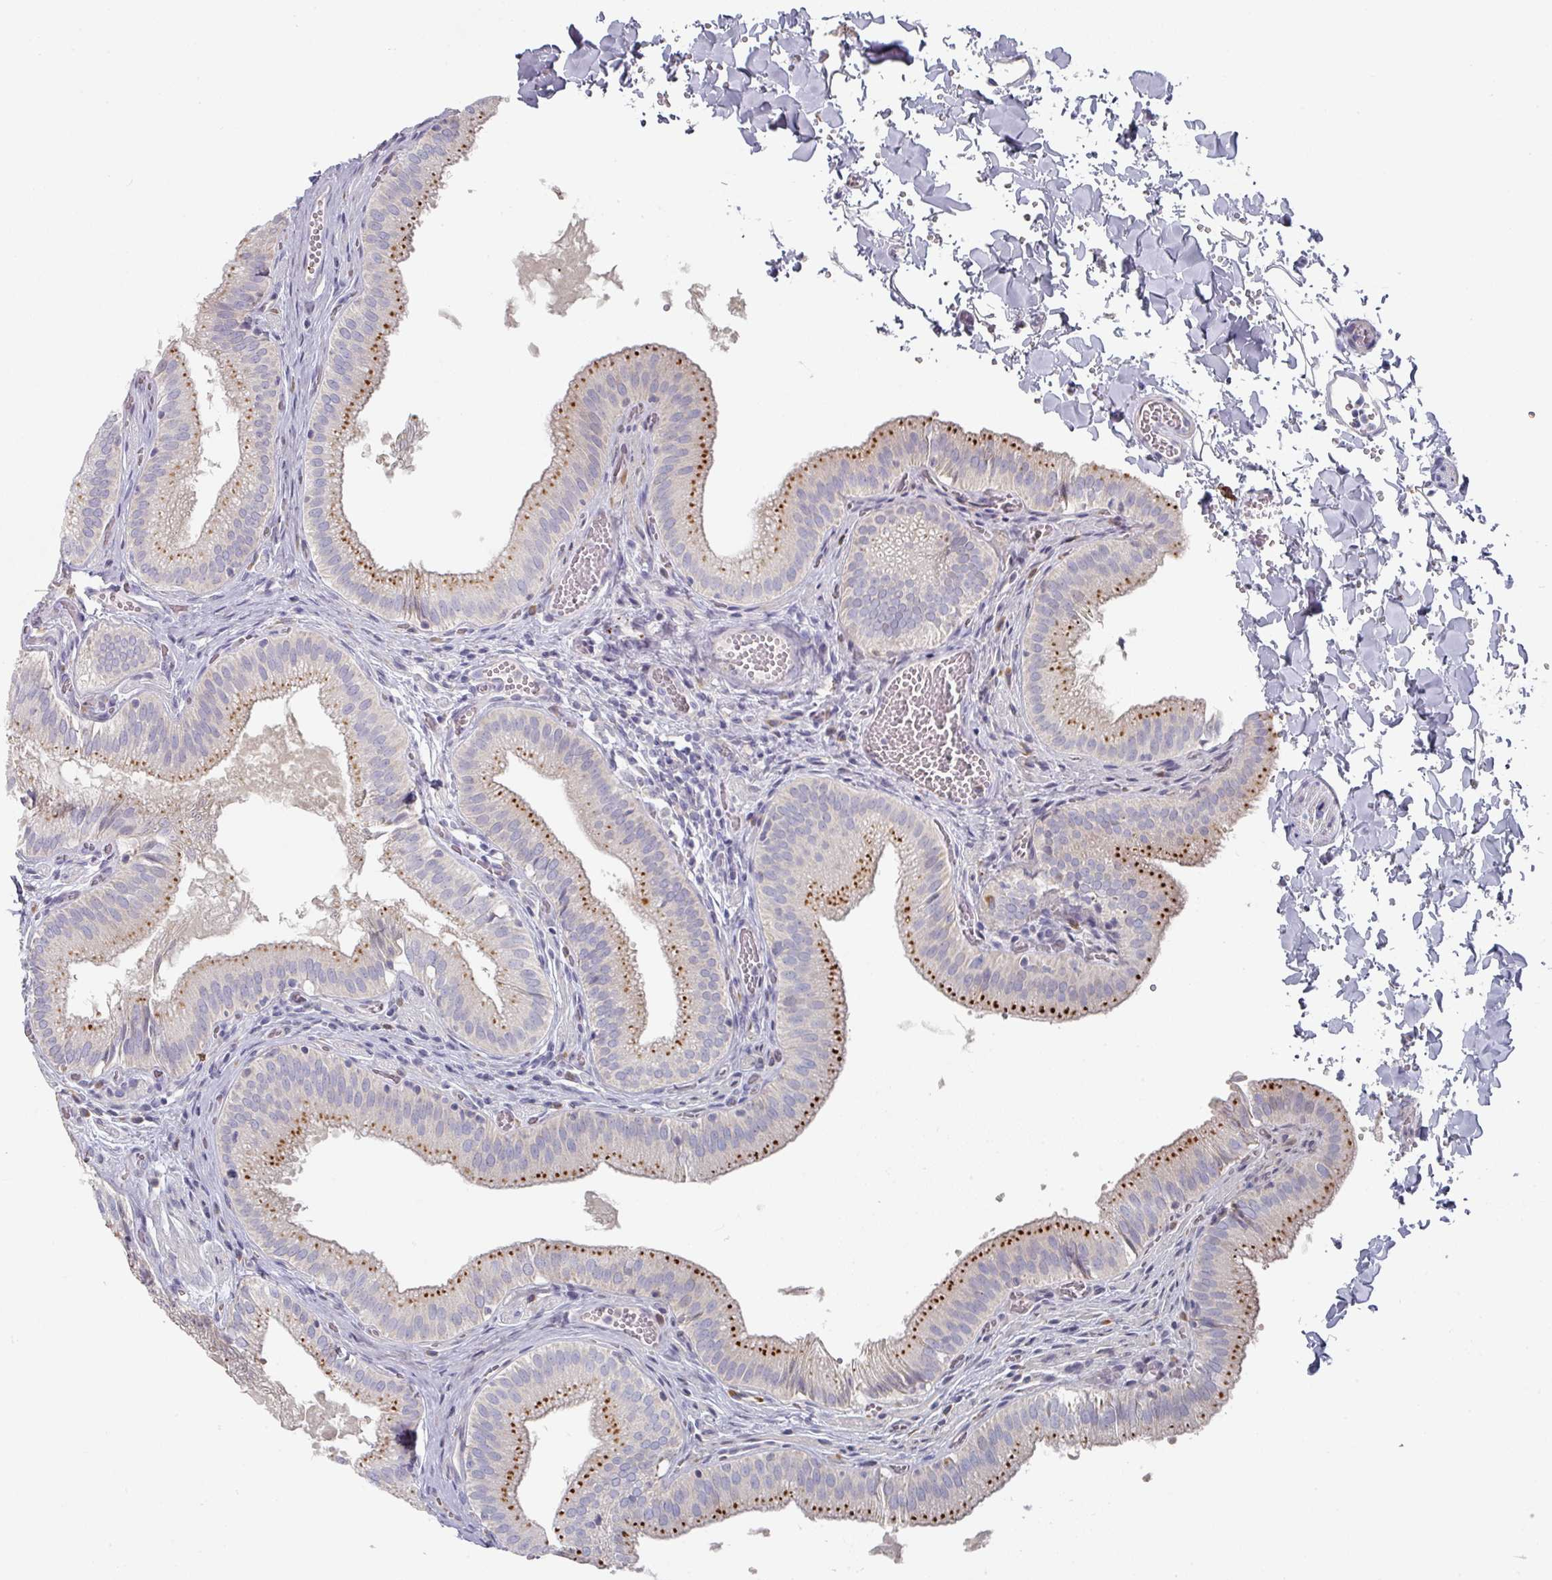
{"staining": {"intensity": "strong", "quantity": ">75%", "location": "cytoplasmic/membranous"}, "tissue": "gallbladder", "cell_type": "Glandular cells", "image_type": "normal", "snomed": [{"axis": "morphology", "description": "Normal tissue, NOS"}, {"axis": "topography", "description": "Gallbladder"}, {"axis": "topography", "description": "Peripheral nerve tissue"}], "caption": "Benign gallbladder was stained to show a protein in brown. There is high levels of strong cytoplasmic/membranous expression in approximately >75% of glandular cells.", "gene": "NT5C1A", "patient": {"sex": "male", "age": 17}}